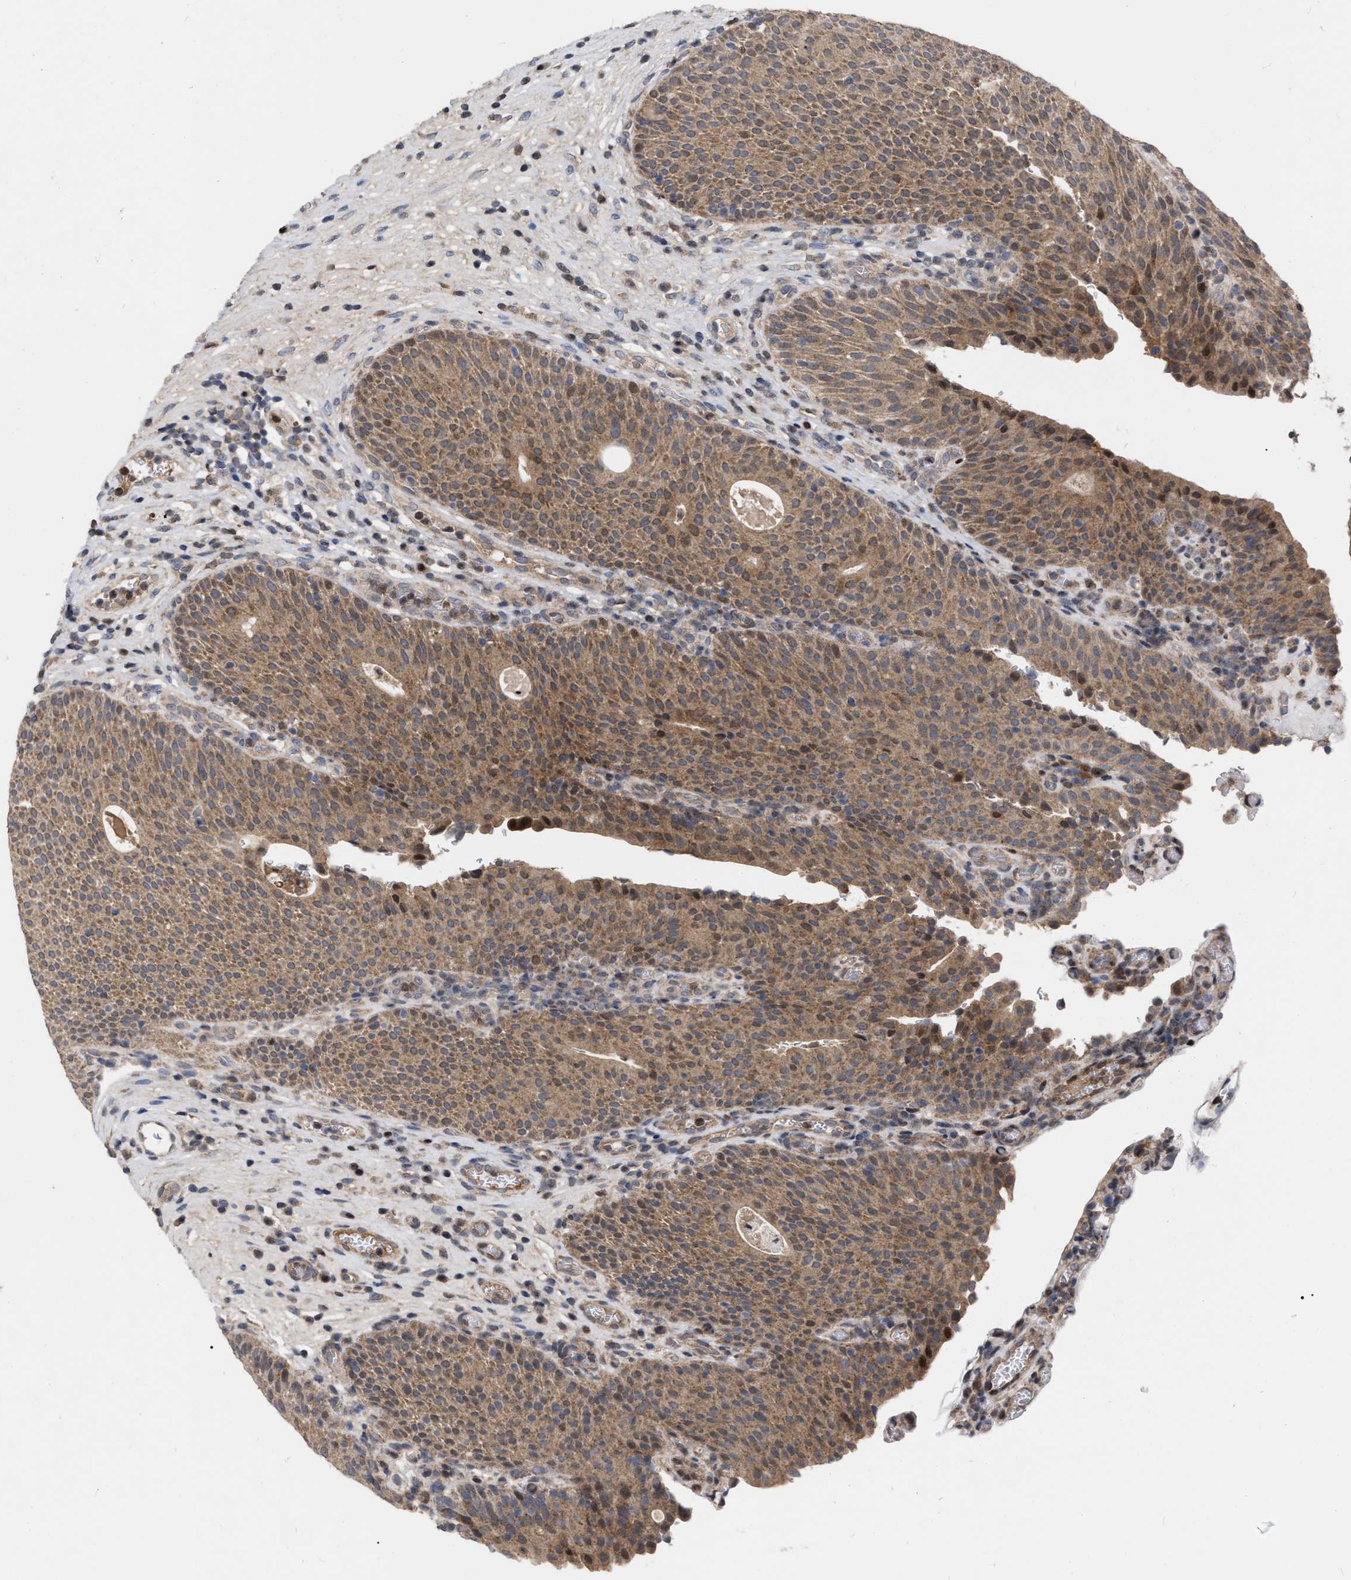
{"staining": {"intensity": "weak", "quantity": ">75%", "location": "cytoplasmic/membranous,nuclear"}, "tissue": "urothelial cancer", "cell_type": "Tumor cells", "image_type": "cancer", "snomed": [{"axis": "morphology", "description": "Urothelial carcinoma, High grade"}, {"axis": "topography", "description": "Urinary bladder"}], "caption": "High-grade urothelial carcinoma stained for a protein shows weak cytoplasmic/membranous and nuclear positivity in tumor cells. (DAB IHC with brightfield microscopy, high magnification).", "gene": "MDM4", "patient": {"sex": "male", "age": 74}}